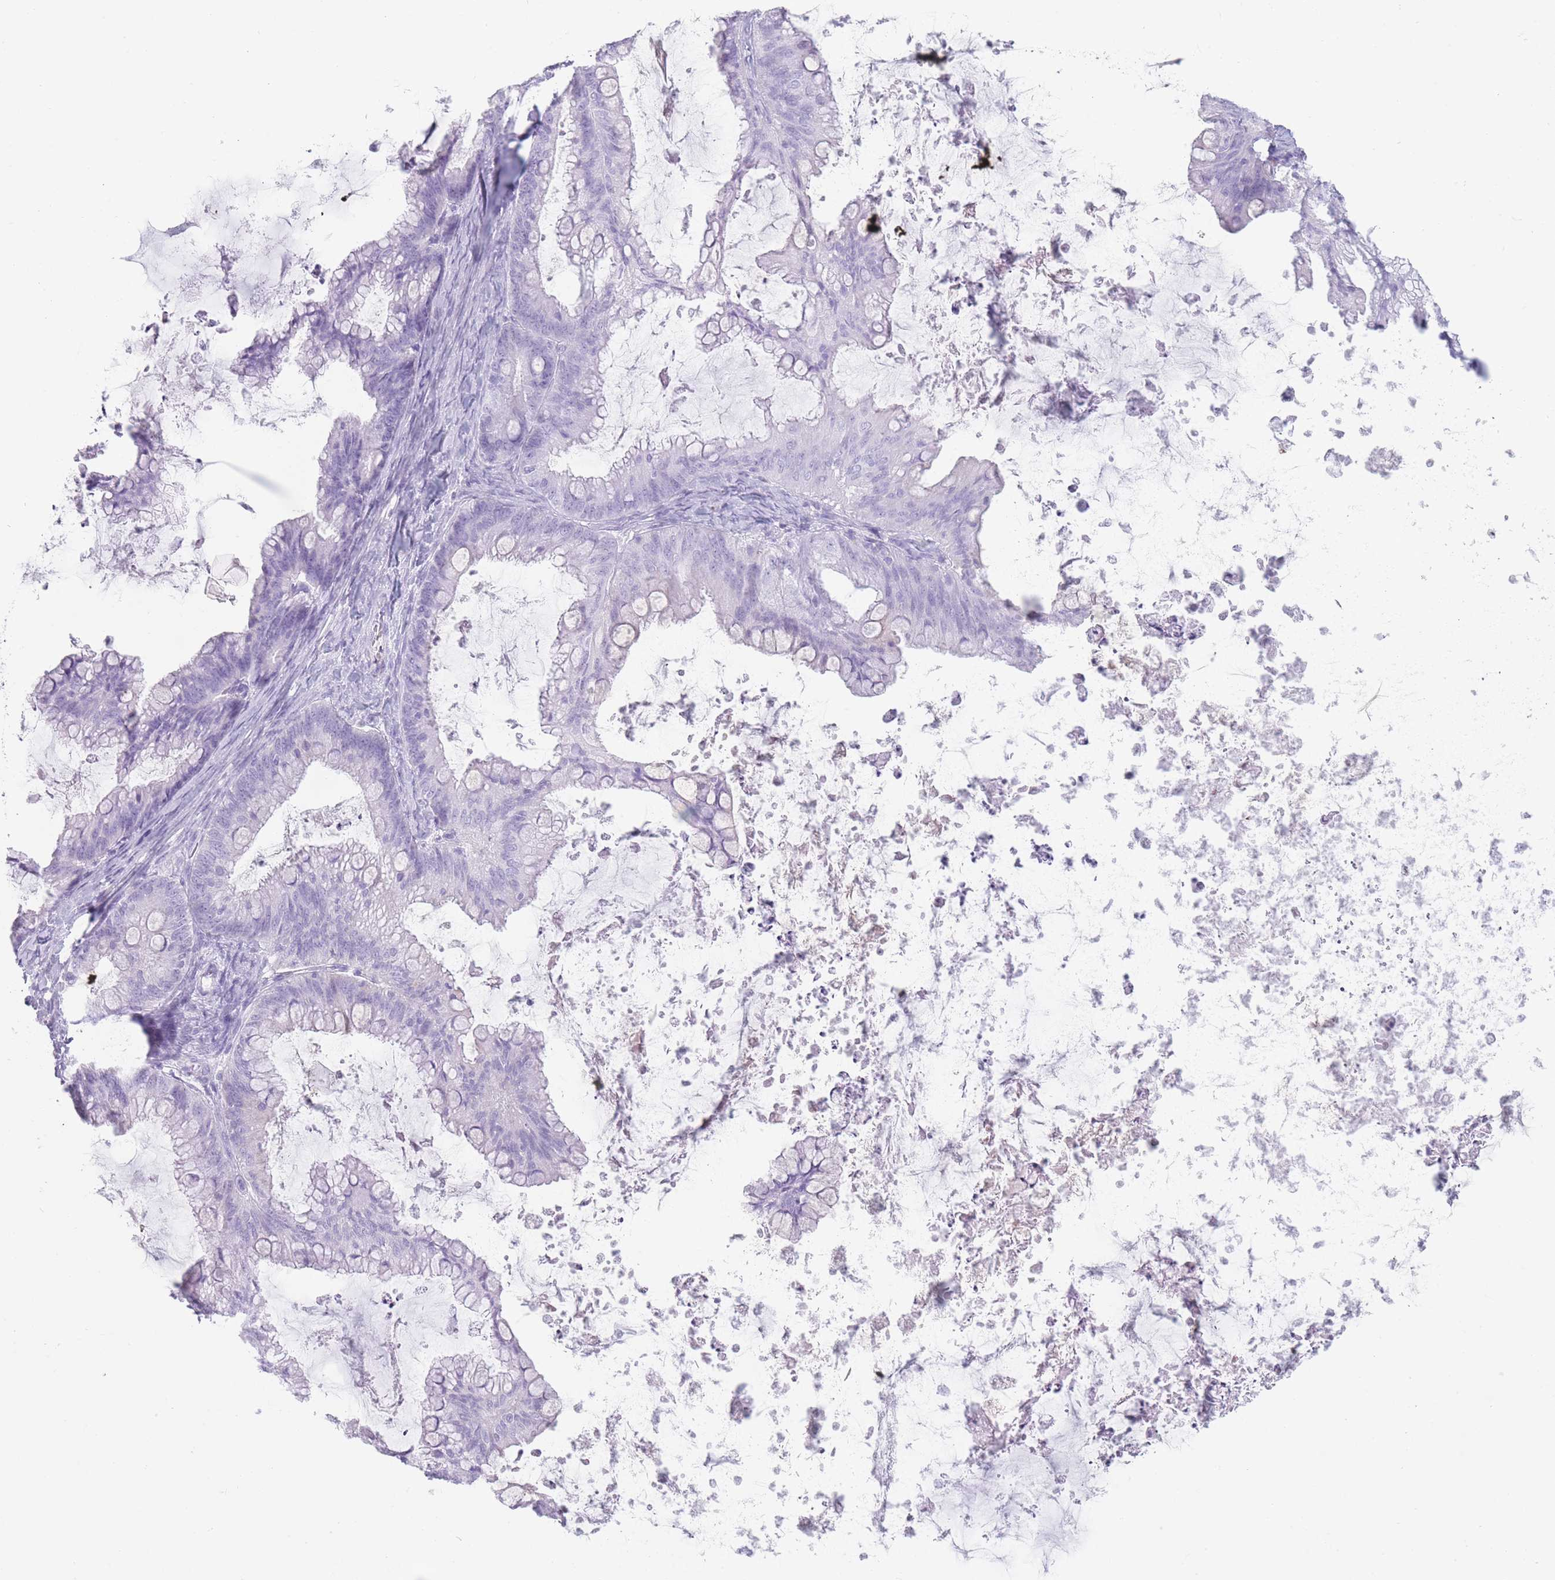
{"staining": {"intensity": "negative", "quantity": "none", "location": "none"}, "tissue": "ovarian cancer", "cell_type": "Tumor cells", "image_type": "cancer", "snomed": [{"axis": "morphology", "description": "Cystadenocarcinoma, mucinous, NOS"}, {"axis": "topography", "description": "Ovary"}], "caption": "Micrograph shows no protein staining in tumor cells of ovarian cancer tissue. The staining is performed using DAB (3,3'-diaminobenzidine) brown chromogen with nuclei counter-stained in using hematoxylin.", "gene": "GPR12", "patient": {"sex": "female", "age": 35}}